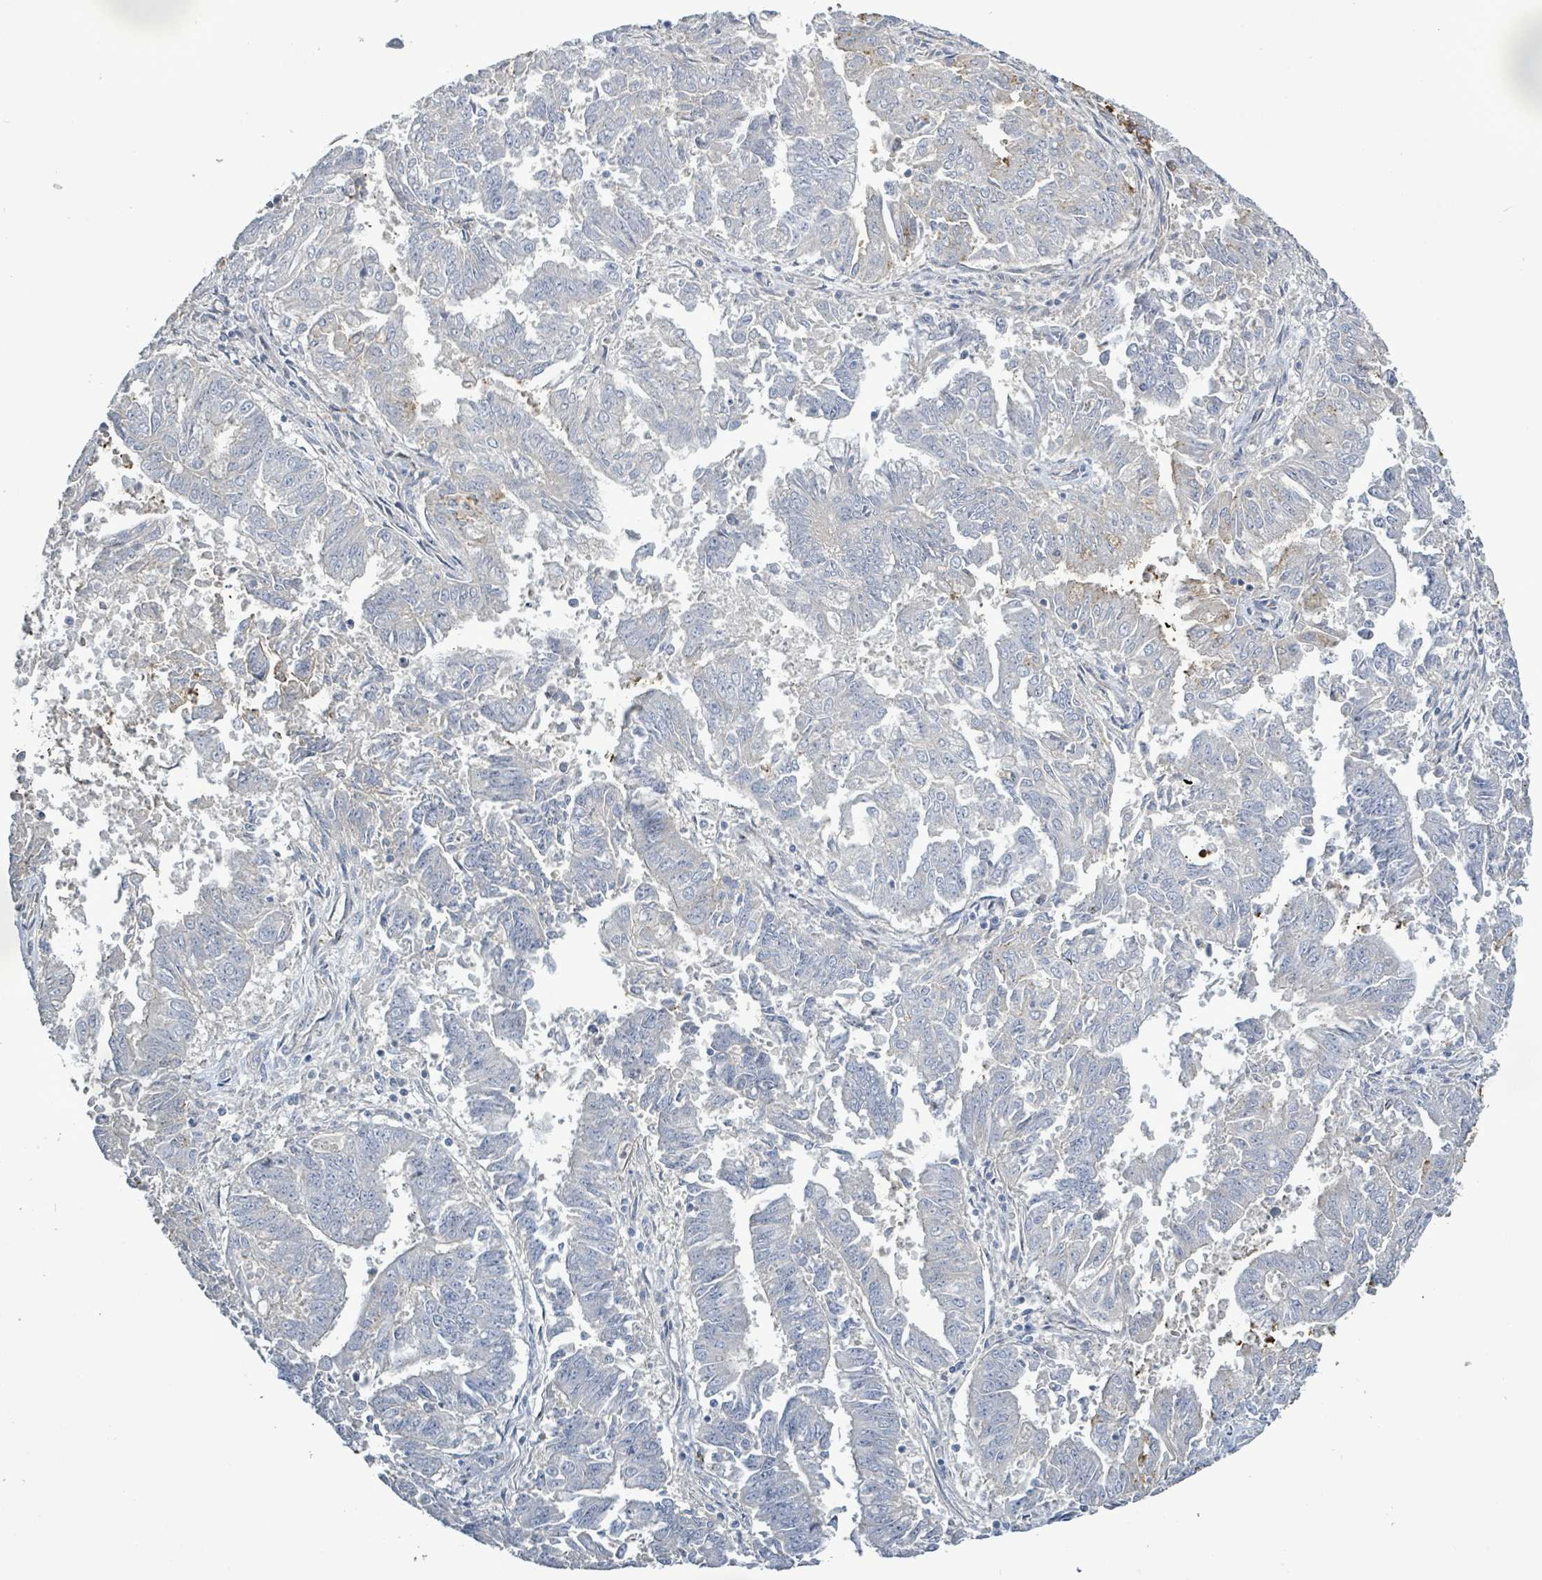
{"staining": {"intensity": "negative", "quantity": "none", "location": "none"}, "tissue": "endometrial cancer", "cell_type": "Tumor cells", "image_type": "cancer", "snomed": [{"axis": "morphology", "description": "Adenocarcinoma, NOS"}, {"axis": "topography", "description": "Endometrium"}], "caption": "Immunohistochemical staining of human endometrial adenocarcinoma shows no significant expression in tumor cells.", "gene": "KRAS", "patient": {"sex": "female", "age": 73}}